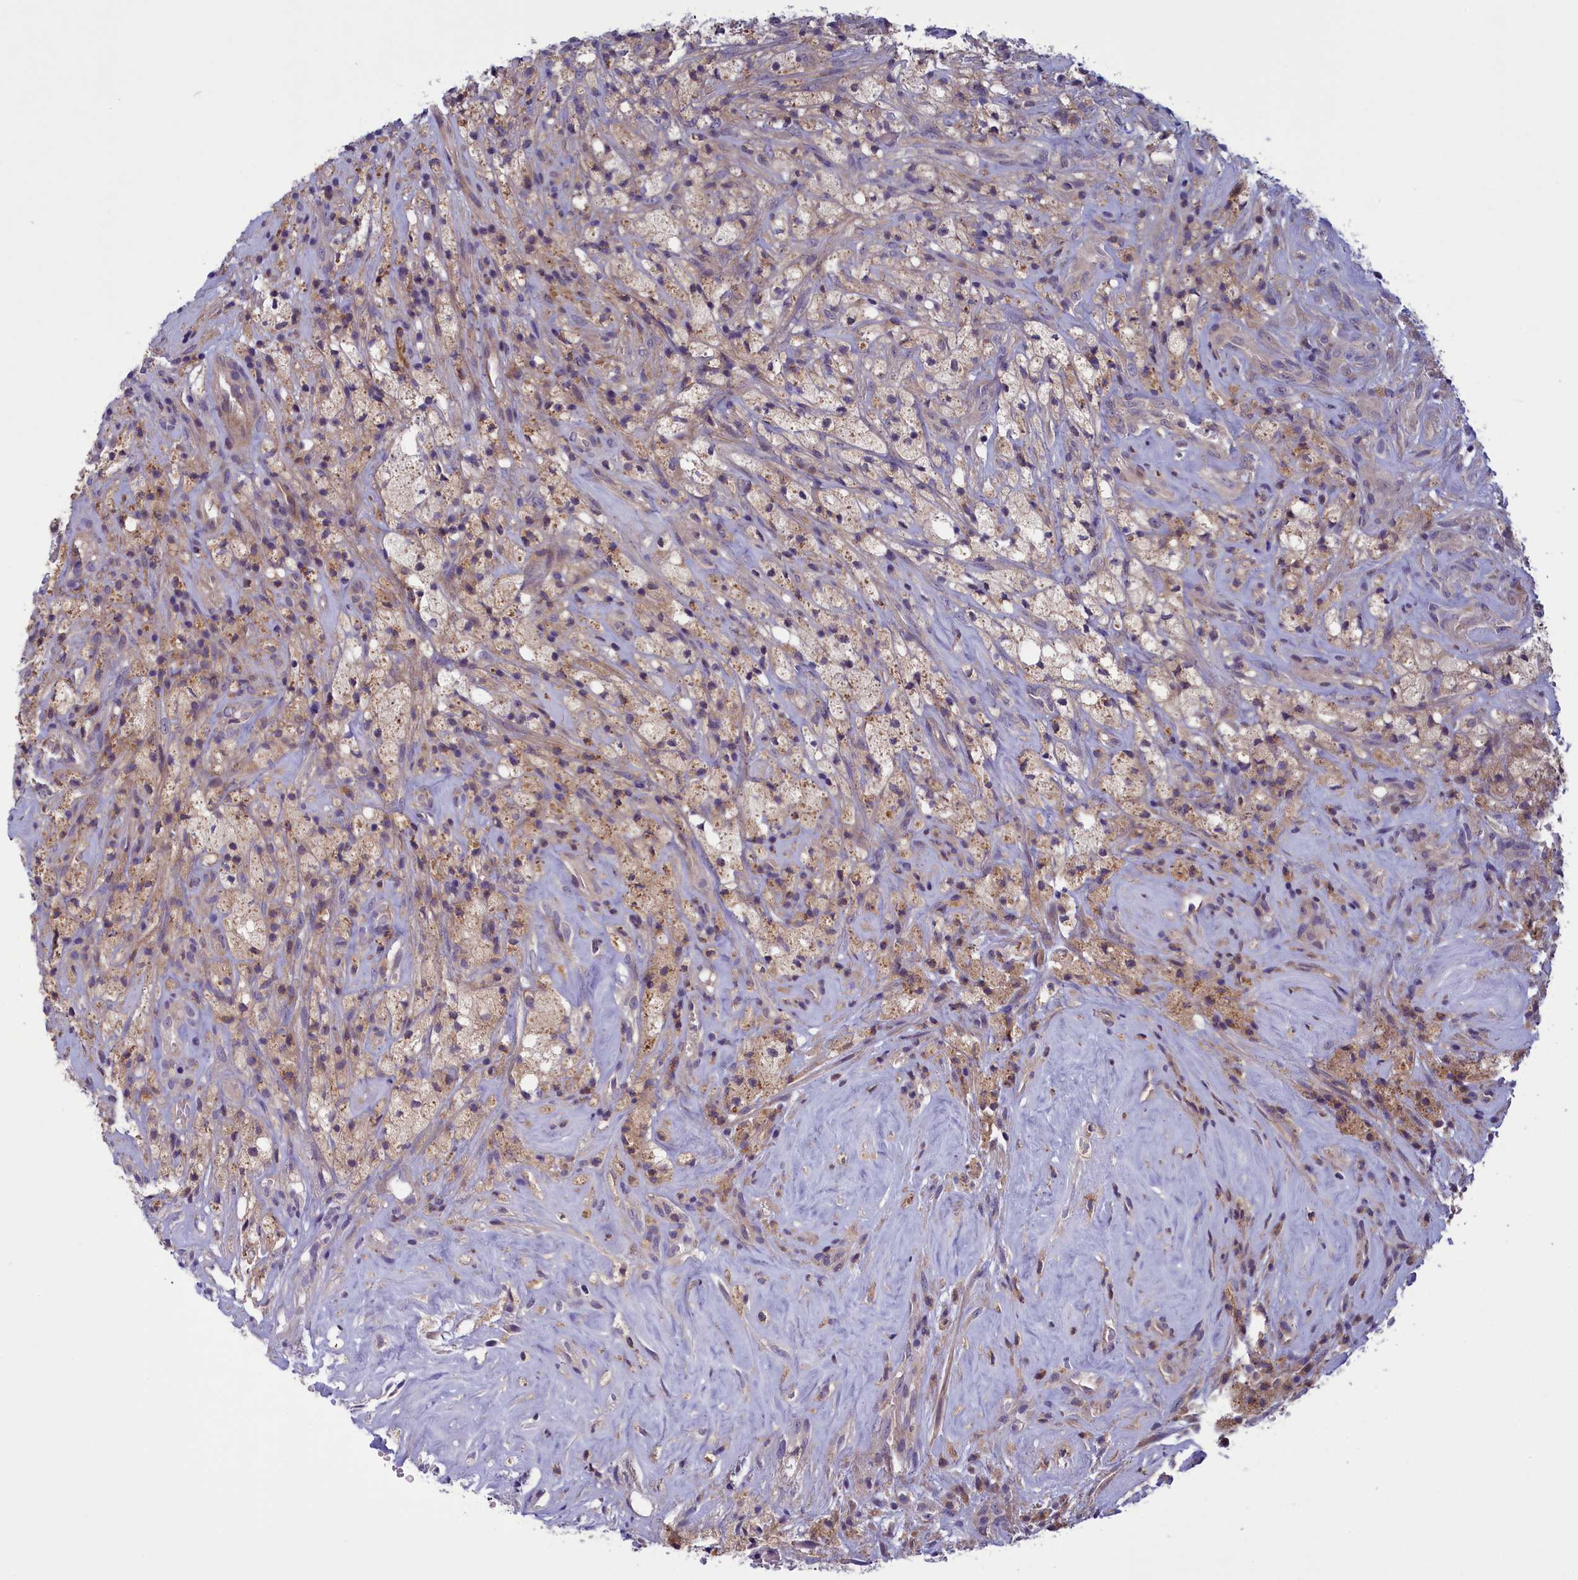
{"staining": {"intensity": "weak", "quantity": "<25%", "location": "cytoplasmic/membranous"}, "tissue": "glioma", "cell_type": "Tumor cells", "image_type": "cancer", "snomed": [{"axis": "morphology", "description": "Glioma, malignant, High grade"}, {"axis": "topography", "description": "Brain"}], "caption": "Immunohistochemistry of high-grade glioma (malignant) reveals no positivity in tumor cells.", "gene": "NUBP1", "patient": {"sex": "male", "age": 69}}